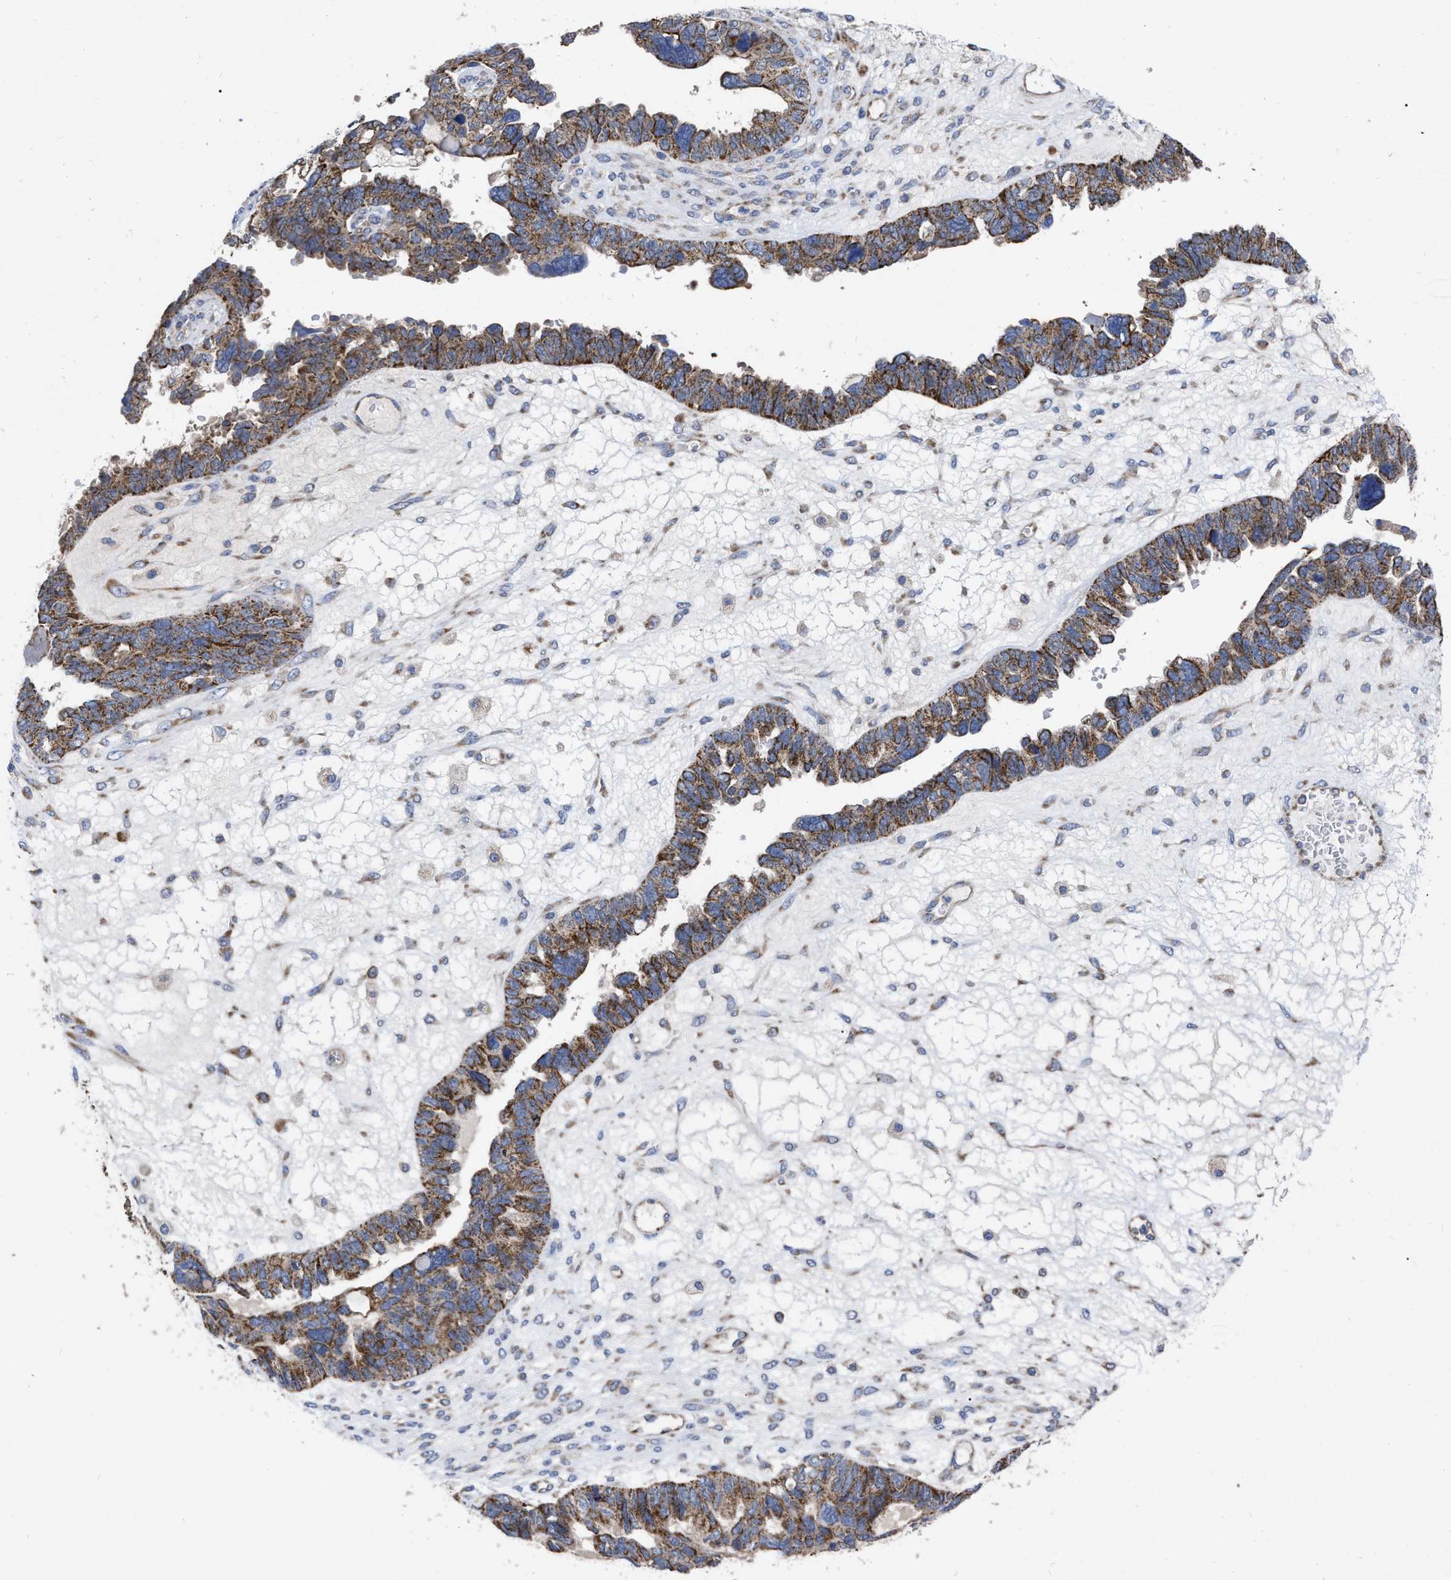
{"staining": {"intensity": "strong", "quantity": ">75%", "location": "cytoplasmic/membranous"}, "tissue": "ovarian cancer", "cell_type": "Tumor cells", "image_type": "cancer", "snomed": [{"axis": "morphology", "description": "Cystadenocarcinoma, serous, NOS"}, {"axis": "topography", "description": "Ovary"}], "caption": "An image of human serous cystadenocarcinoma (ovarian) stained for a protein displays strong cytoplasmic/membranous brown staining in tumor cells.", "gene": "CDKN2C", "patient": {"sex": "female", "age": 79}}